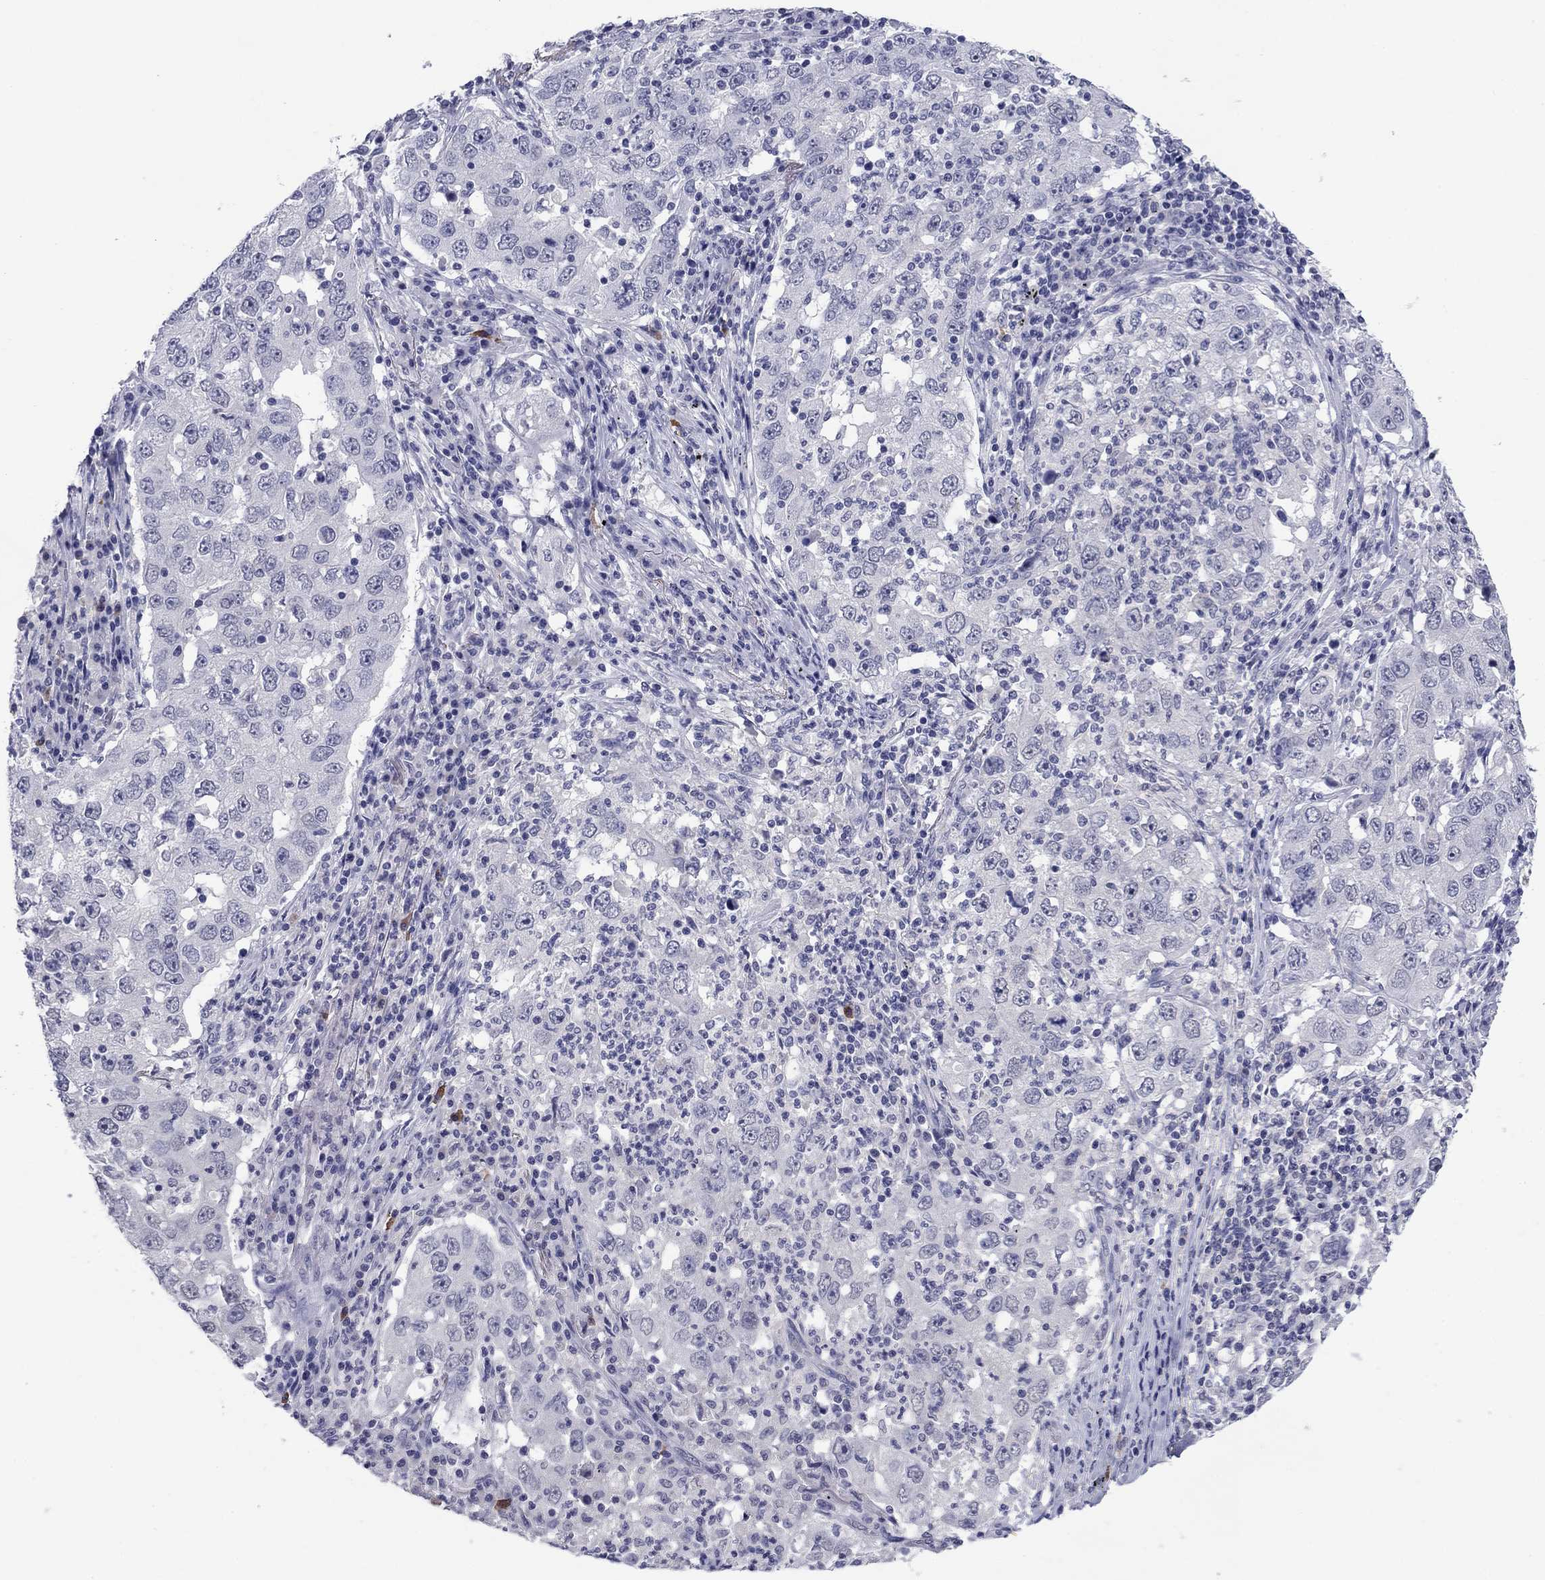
{"staining": {"intensity": "negative", "quantity": "none", "location": "none"}, "tissue": "lung cancer", "cell_type": "Tumor cells", "image_type": "cancer", "snomed": [{"axis": "morphology", "description": "Adenocarcinoma, NOS"}, {"axis": "topography", "description": "Lung"}], "caption": "Immunohistochemistry (IHC) histopathology image of neoplastic tissue: human adenocarcinoma (lung) stained with DAB (3,3'-diaminobenzidine) demonstrates no significant protein positivity in tumor cells. (Stains: DAB IHC with hematoxylin counter stain, Microscopy: brightfield microscopy at high magnification).", "gene": "HAO1", "patient": {"sex": "male", "age": 73}}